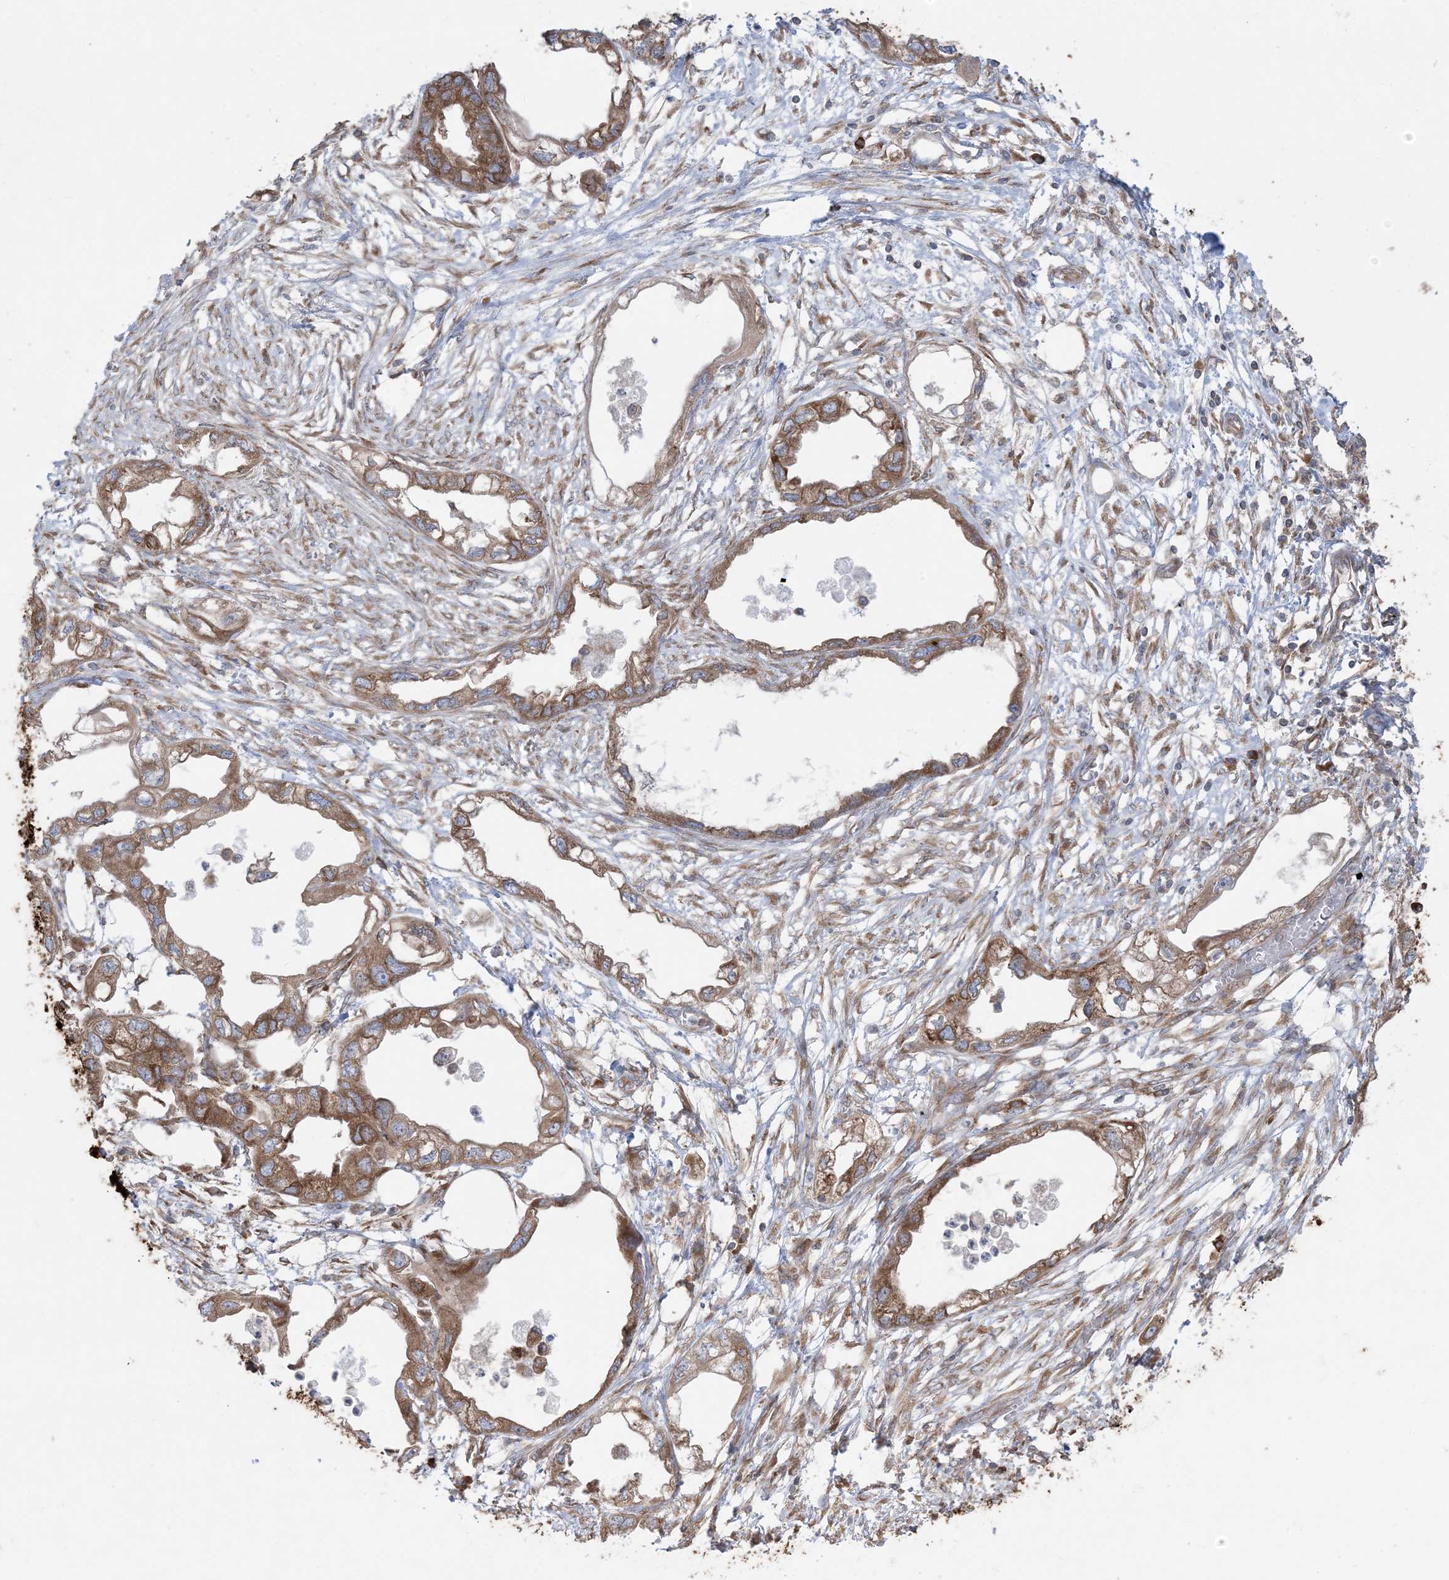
{"staining": {"intensity": "moderate", "quantity": ">75%", "location": "cytoplasmic/membranous"}, "tissue": "endometrial cancer", "cell_type": "Tumor cells", "image_type": "cancer", "snomed": [{"axis": "morphology", "description": "Adenocarcinoma, NOS"}, {"axis": "morphology", "description": "Adenocarcinoma, metastatic, NOS"}, {"axis": "topography", "description": "Adipose tissue"}, {"axis": "topography", "description": "Endometrium"}], "caption": "IHC micrograph of adenocarcinoma (endometrial) stained for a protein (brown), which exhibits medium levels of moderate cytoplasmic/membranous staining in approximately >75% of tumor cells.", "gene": "UBXN4", "patient": {"sex": "female", "age": 67}}